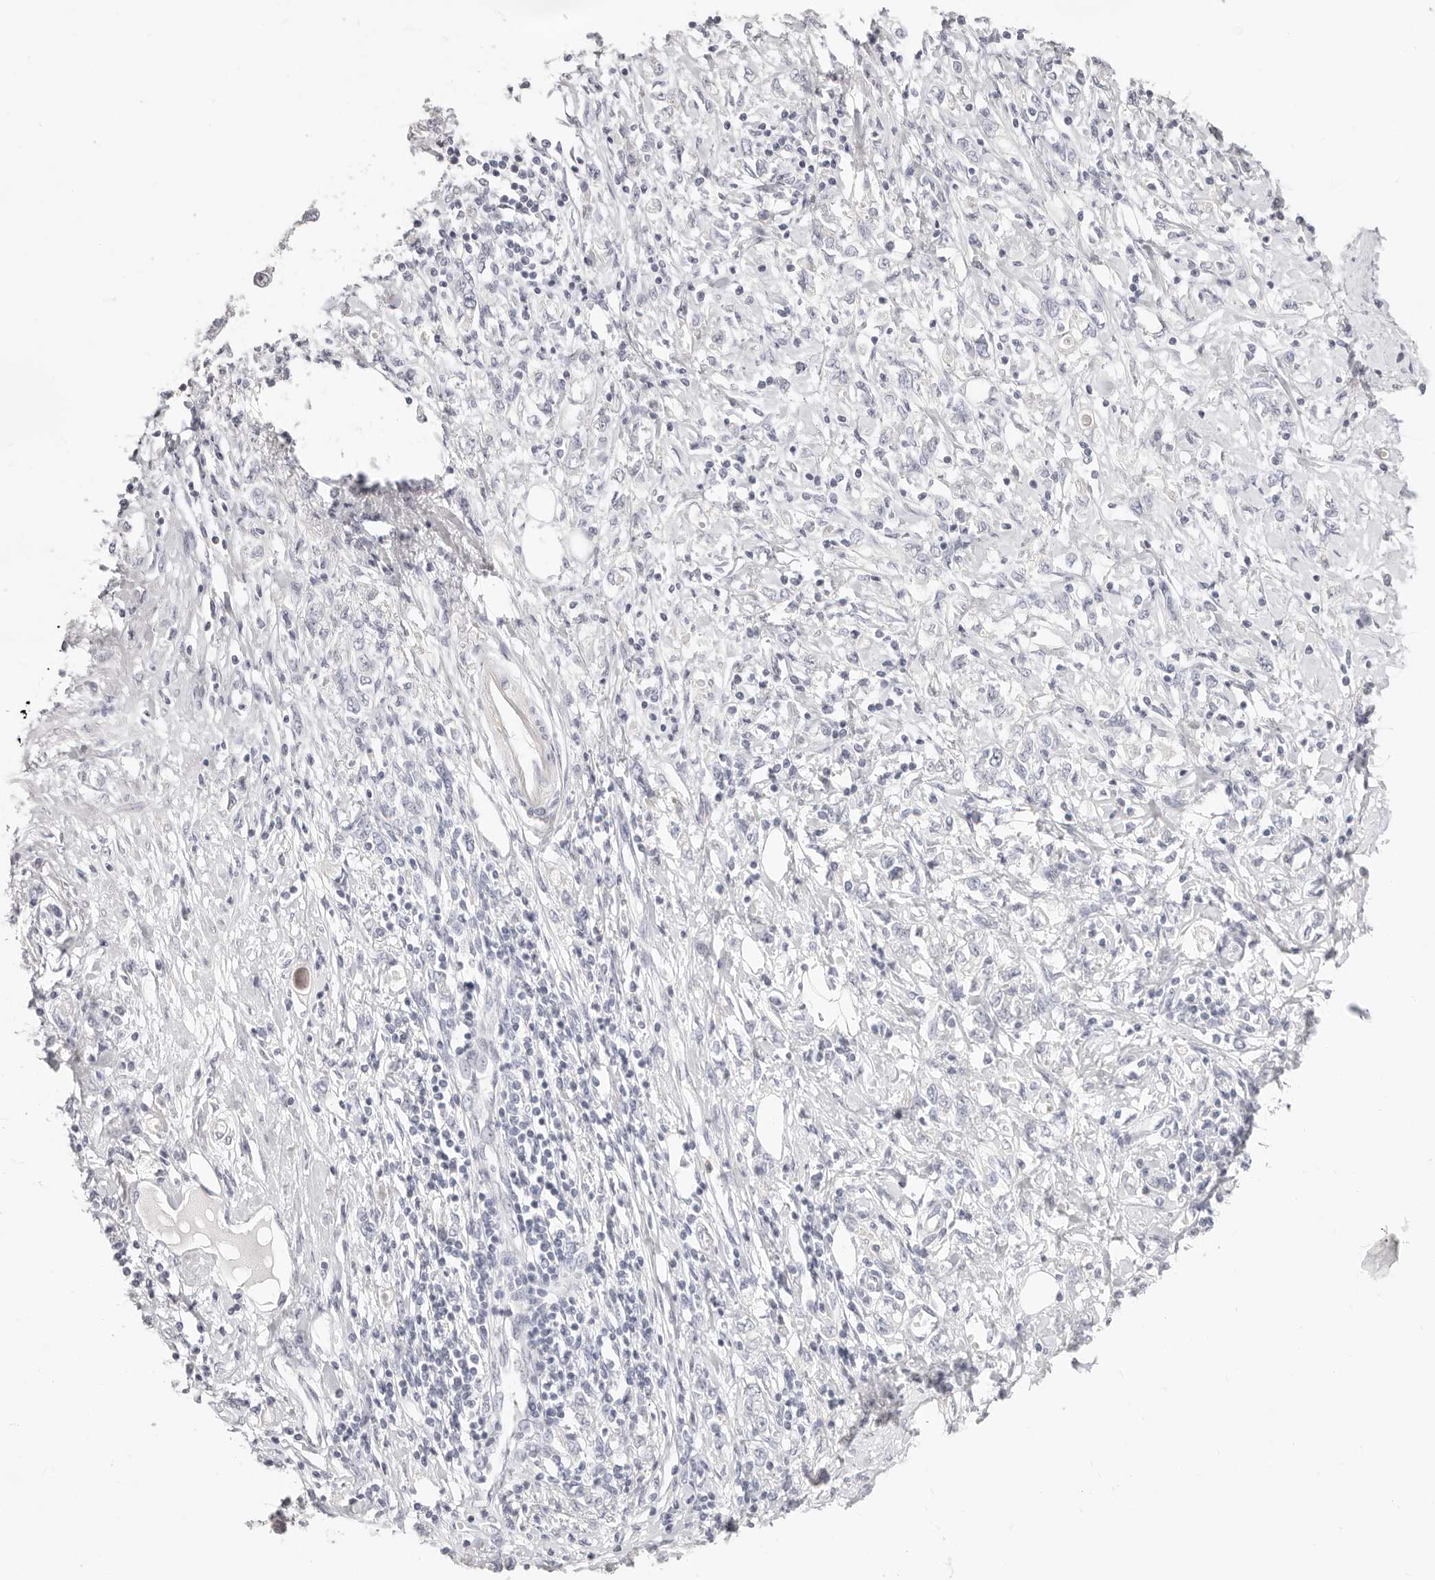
{"staining": {"intensity": "negative", "quantity": "none", "location": "none"}, "tissue": "stomach cancer", "cell_type": "Tumor cells", "image_type": "cancer", "snomed": [{"axis": "morphology", "description": "Adenocarcinoma, NOS"}, {"axis": "topography", "description": "Stomach"}], "caption": "Protein analysis of stomach cancer displays no significant staining in tumor cells. The staining is performed using DAB (3,3'-diaminobenzidine) brown chromogen with nuclei counter-stained in using hematoxylin.", "gene": "ASCL1", "patient": {"sex": "female", "age": 76}}